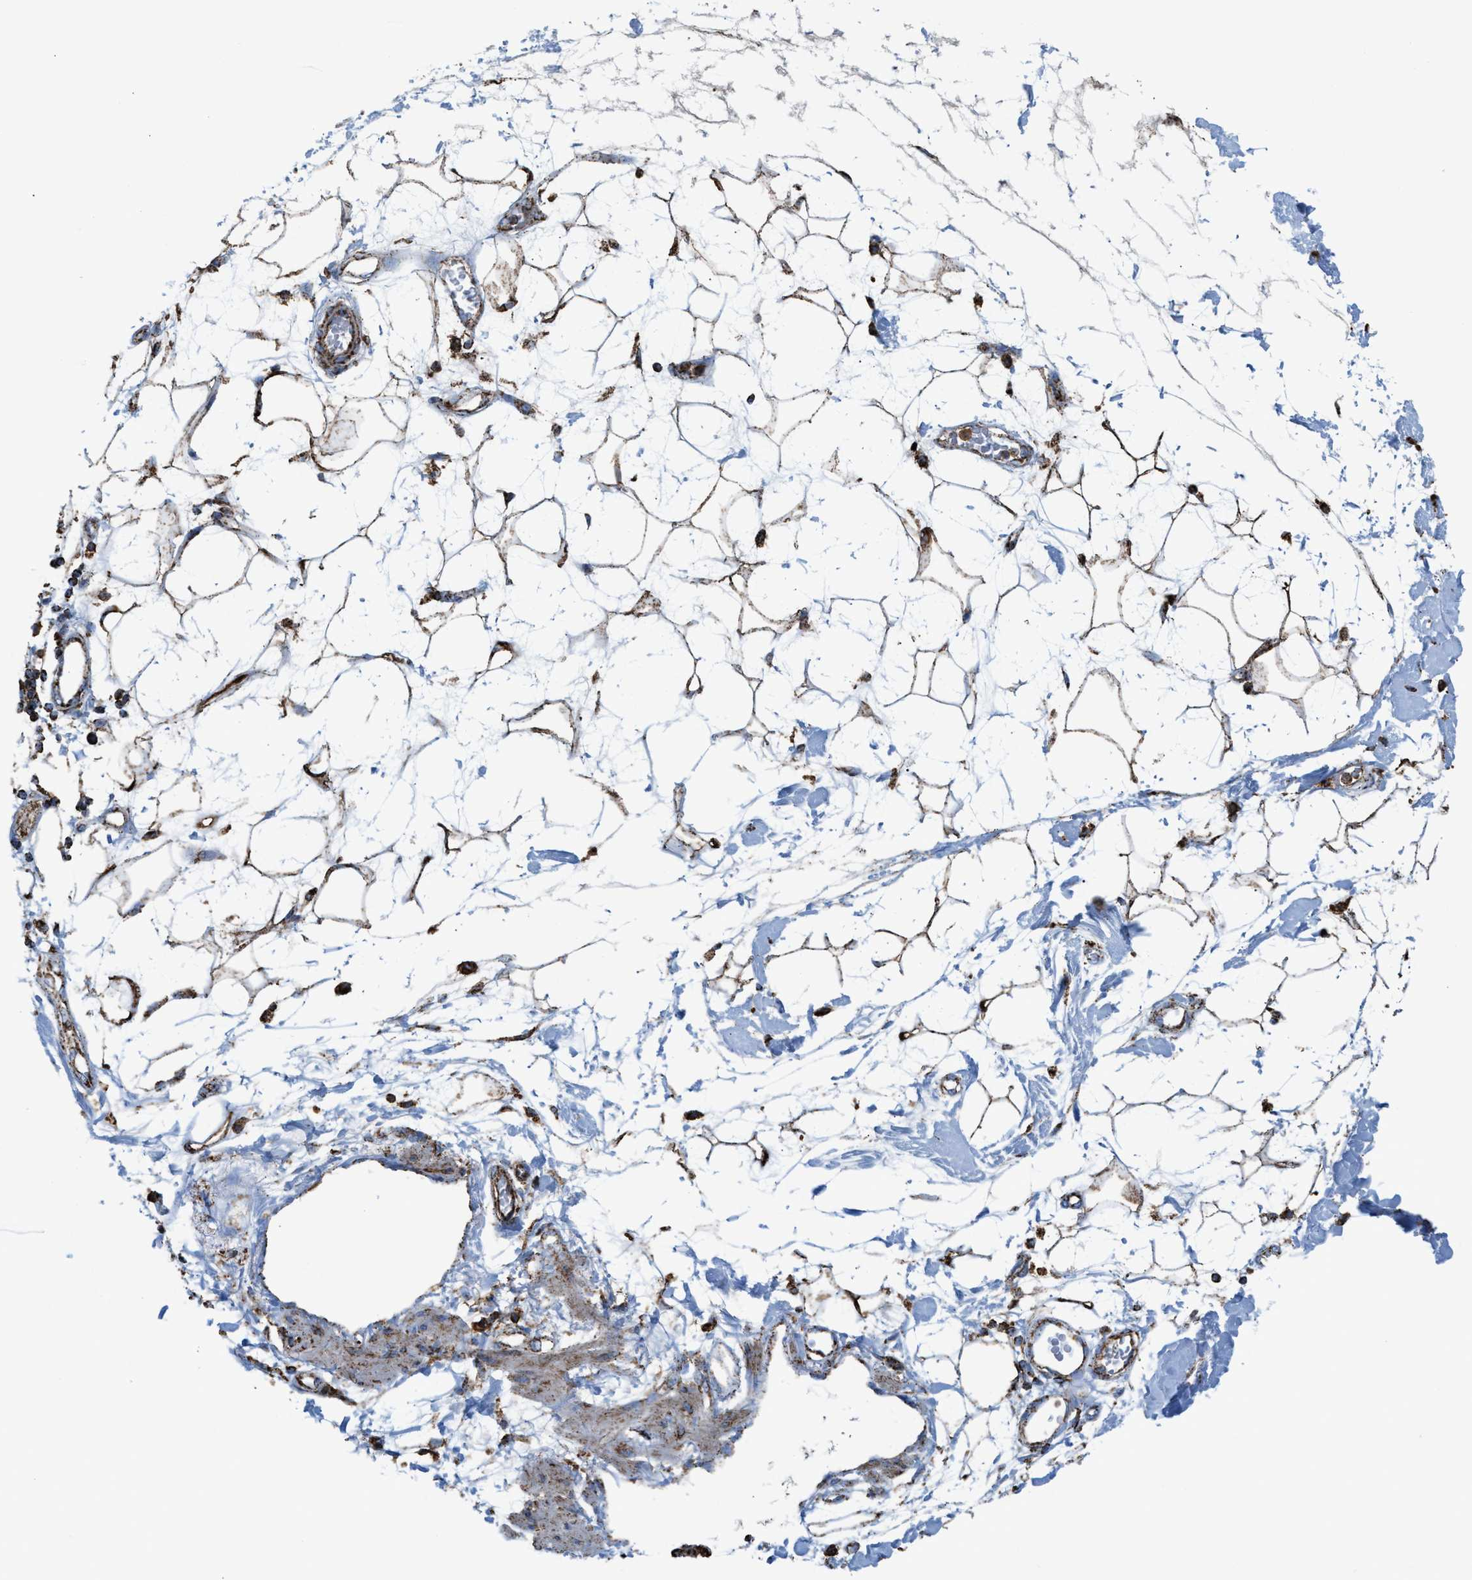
{"staining": {"intensity": "strong", "quantity": ">75%", "location": "cytoplasmic/membranous"}, "tissue": "adipose tissue", "cell_type": "Adipocytes", "image_type": "normal", "snomed": [{"axis": "morphology", "description": "Normal tissue, NOS"}, {"axis": "morphology", "description": "Adenocarcinoma, NOS"}, {"axis": "topography", "description": "Duodenum"}, {"axis": "topography", "description": "Peripheral nerve tissue"}], "caption": "Adipose tissue stained with DAB immunohistochemistry (IHC) displays high levels of strong cytoplasmic/membranous staining in approximately >75% of adipocytes.", "gene": "ECHS1", "patient": {"sex": "female", "age": 60}}